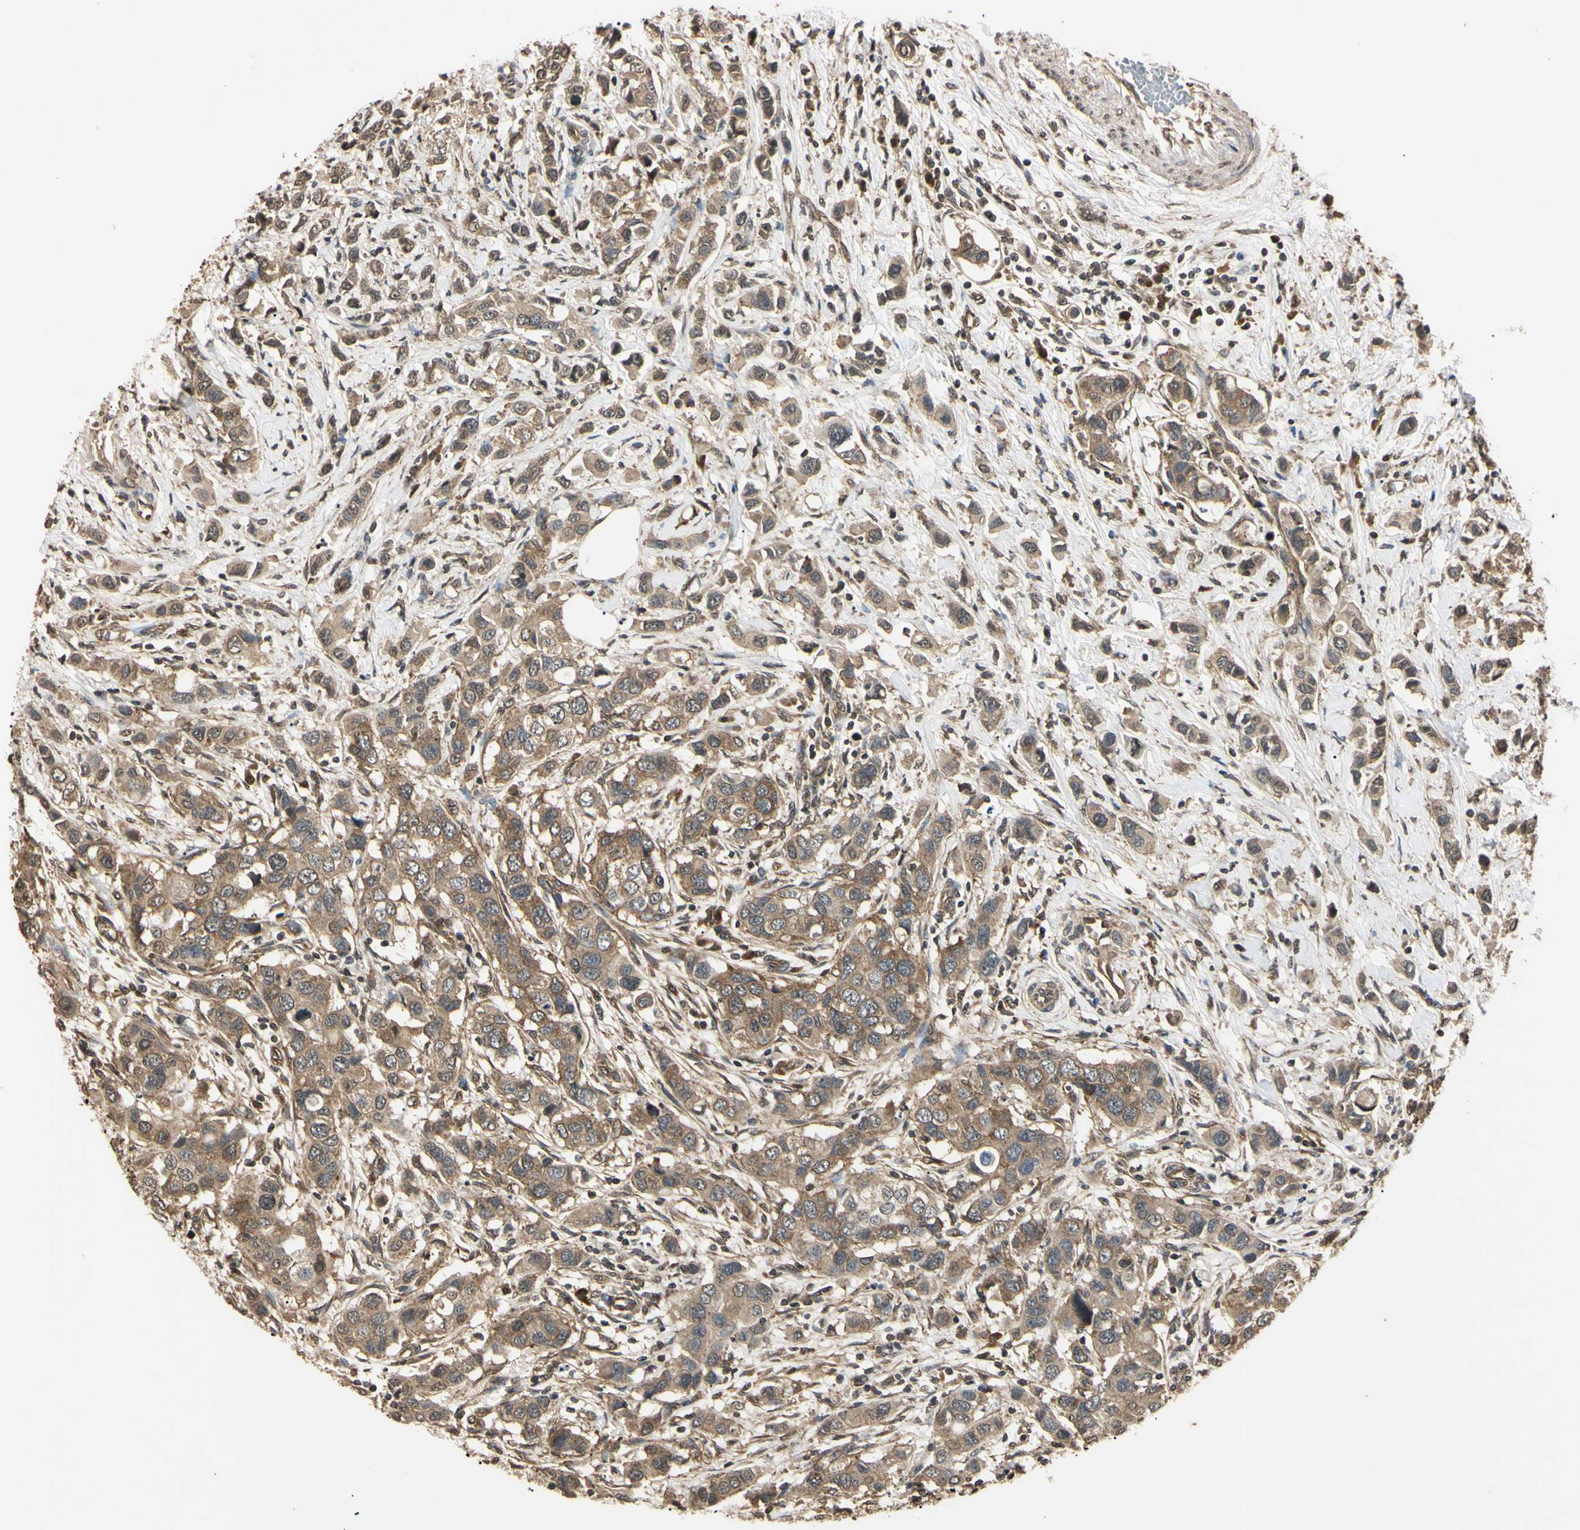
{"staining": {"intensity": "moderate", "quantity": "25%-75%", "location": "cytoplasmic/membranous"}, "tissue": "breast cancer", "cell_type": "Tumor cells", "image_type": "cancer", "snomed": [{"axis": "morphology", "description": "Normal tissue, NOS"}, {"axis": "morphology", "description": "Duct carcinoma"}, {"axis": "topography", "description": "Breast"}], "caption": "High-power microscopy captured an immunohistochemistry (IHC) image of breast cancer (infiltrating ductal carcinoma), revealing moderate cytoplasmic/membranous staining in approximately 25%-75% of tumor cells.", "gene": "EPN1", "patient": {"sex": "female", "age": 50}}